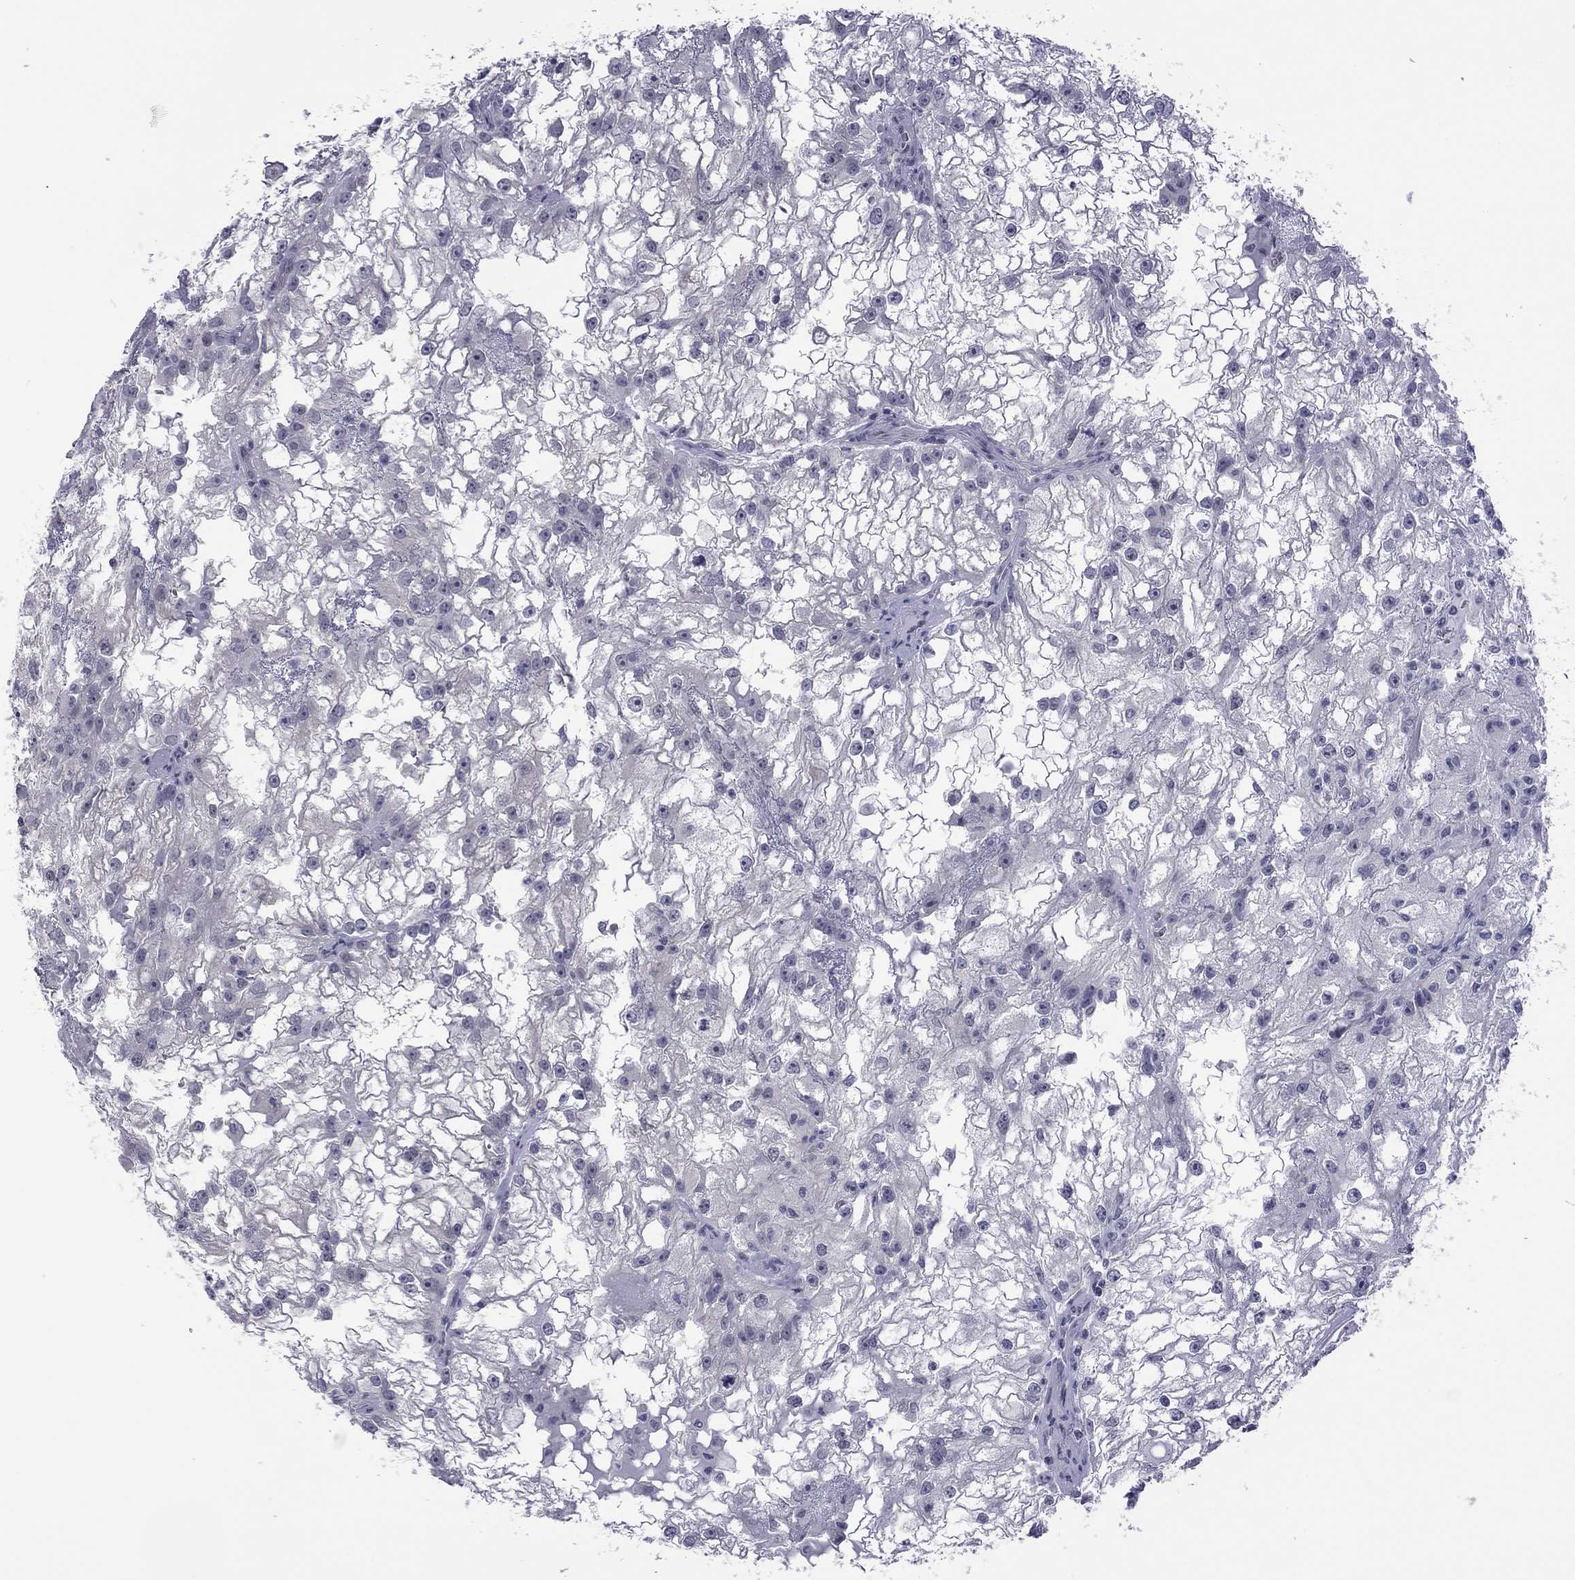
{"staining": {"intensity": "negative", "quantity": "none", "location": "none"}, "tissue": "renal cancer", "cell_type": "Tumor cells", "image_type": "cancer", "snomed": [{"axis": "morphology", "description": "Adenocarcinoma, NOS"}, {"axis": "topography", "description": "Kidney"}], "caption": "Immunohistochemistry photomicrograph of renal cancer (adenocarcinoma) stained for a protein (brown), which exhibits no staining in tumor cells.", "gene": "POU5F2", "patient": {"sex": "male", "age": 59}}